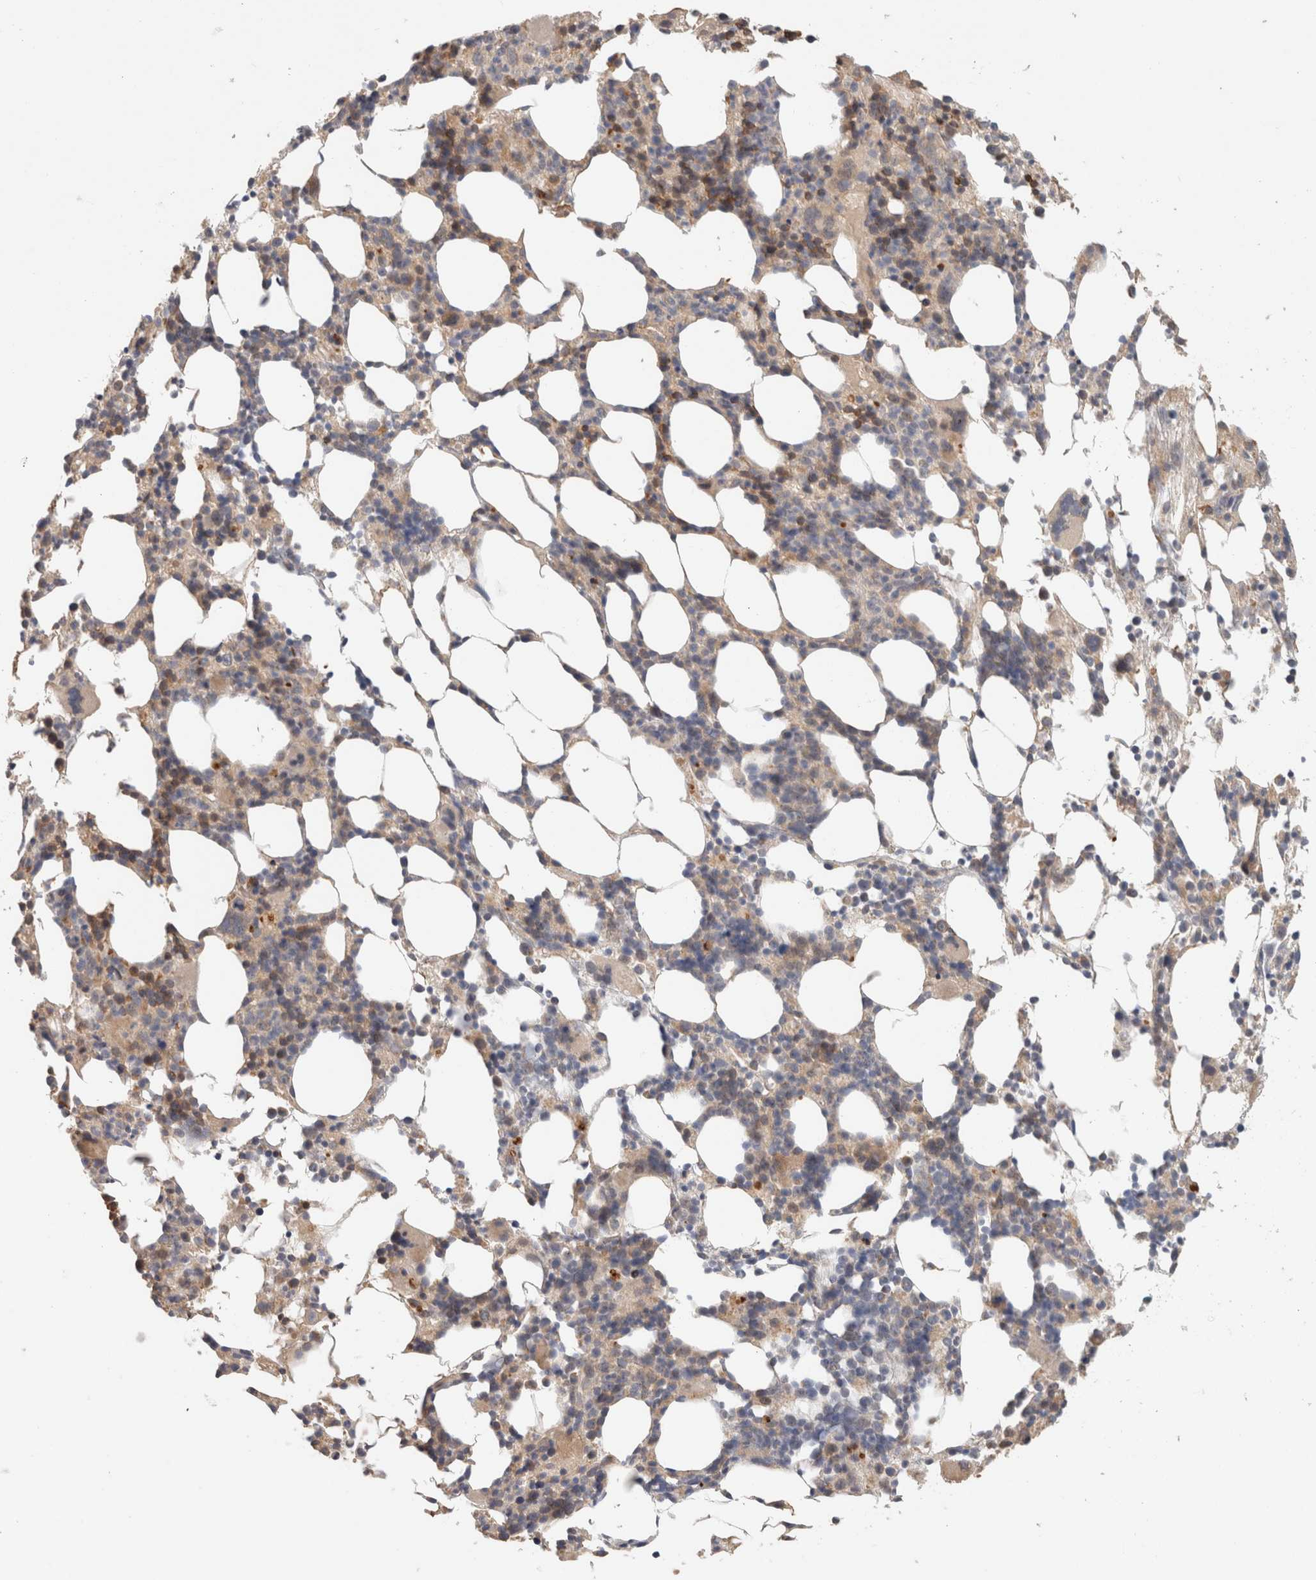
{"staining": {"intensity": "moderate", "quantity": "25%-75%", "location": "cytoplasmic/membranous"}, "tissue": "bone marrow", "cell_type": "Hematopoietic cells", "image_type": "normal", "snomed": [{"axis": "morphology", "description": "Normal tissue, NOS"}, {"axis": "morphology", "description": "Inflammation, NOS"}, {"axis": "topography", "description": "Bone marrow"}], "caption": "This histopathology image displays normal bone marrow stained with IHC to label a protein in brown. The cytoplasmic/membranous of hematopoietic cells show moderate positivity for the protein. Nuclei are counter-stained blue.", "gene": "CA13", "patient": {"sex": "male", "age": 55}}